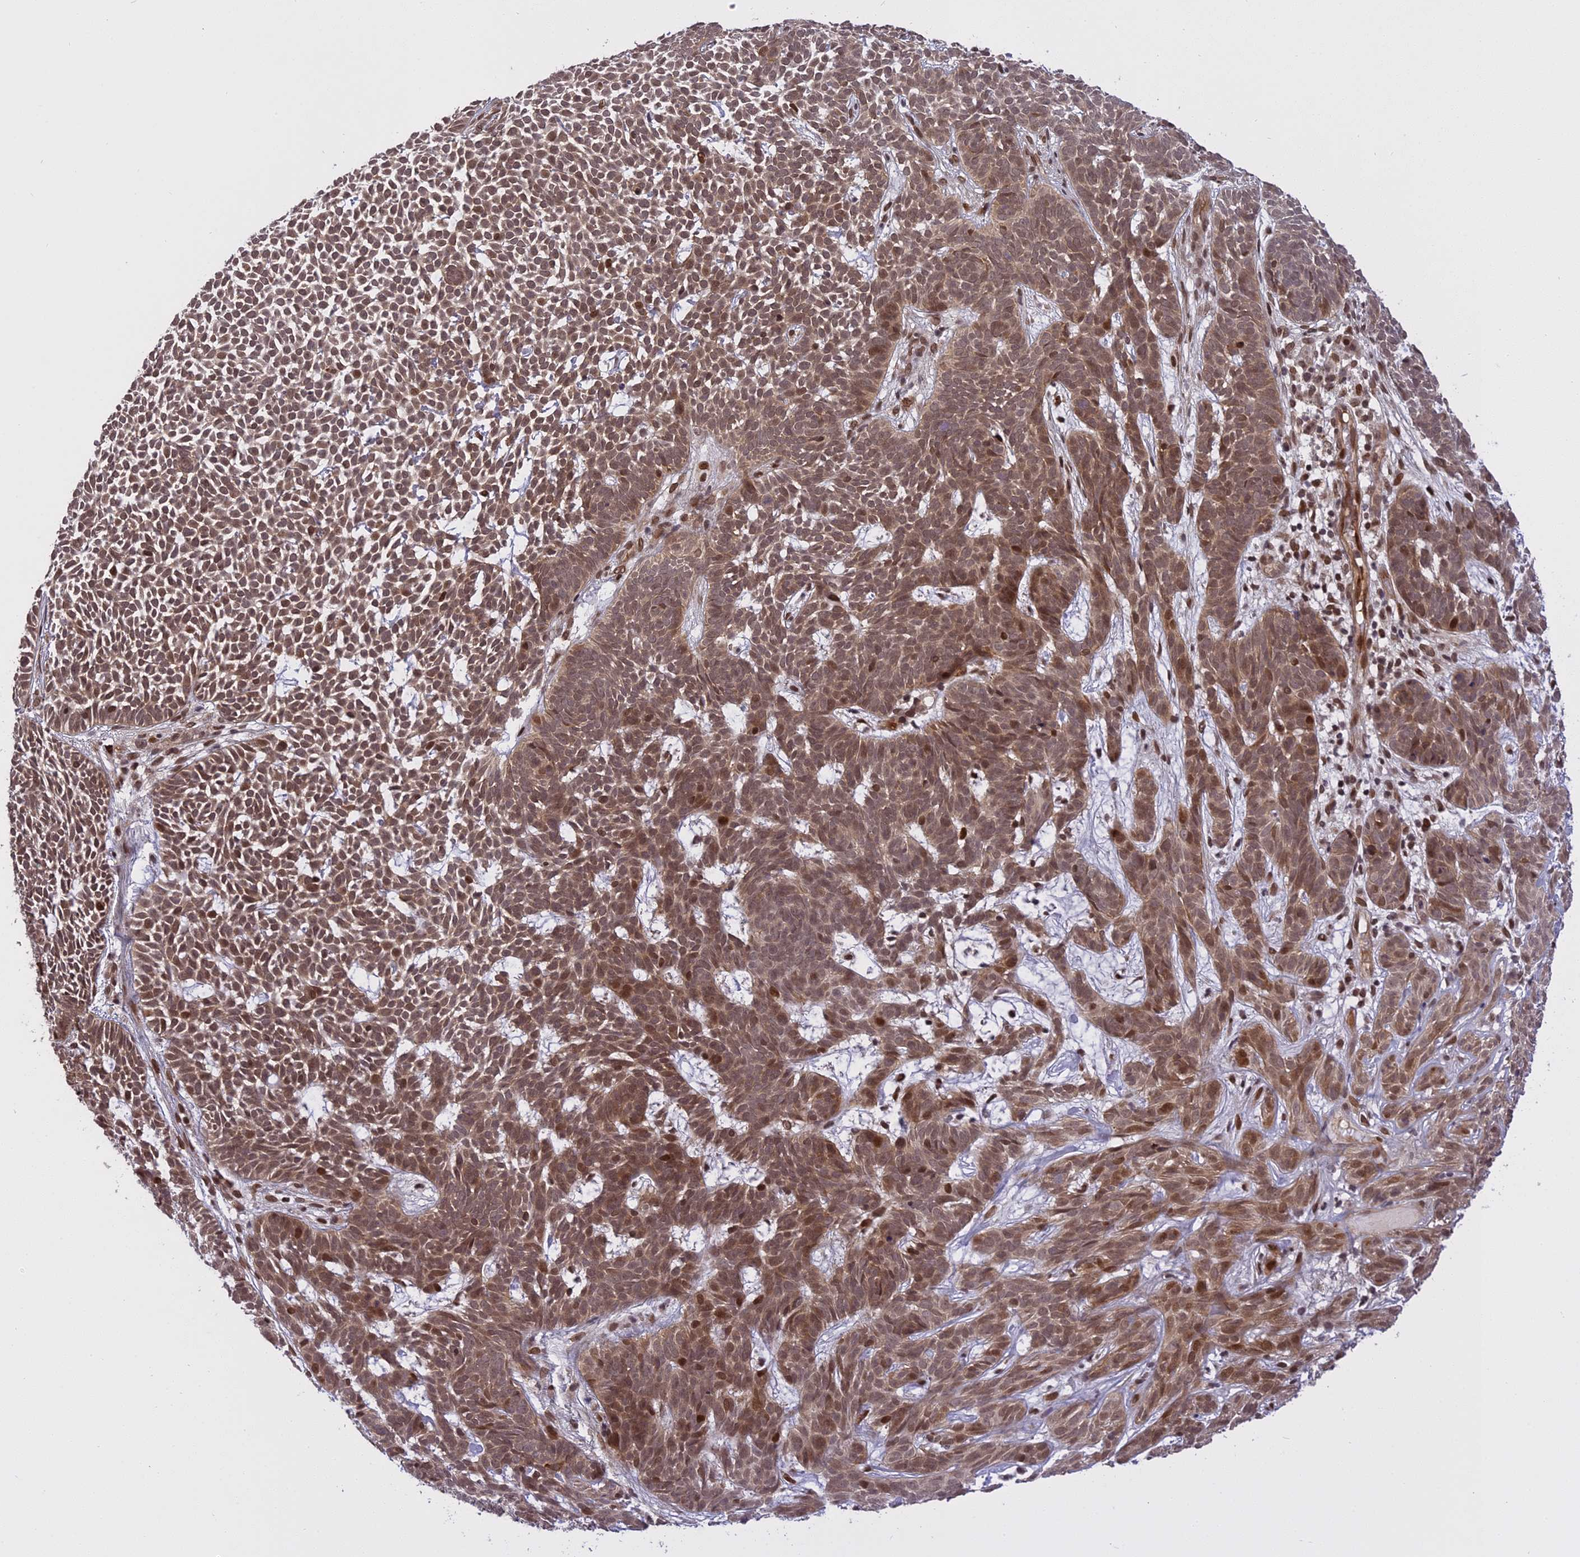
{"staining": {"intensity": "moderate", "quantity": ">75%", "location": "nuclear"}, "tissue": "skin cancer", "cell_type": "Tumor cells", "image_type": "cancer", "snomed": [{"axis": "morphology", "description": "Basal cell carcinoma"}, {"axis": "topography", "description": "Skin"}], "caption": "An image of skin basal cell carcinoma stained for a protein exhibits moderate nuclear brown staining in tumor cells.", "gene": "PRELID2", "patient": {"sex": "female", "age": 78}}